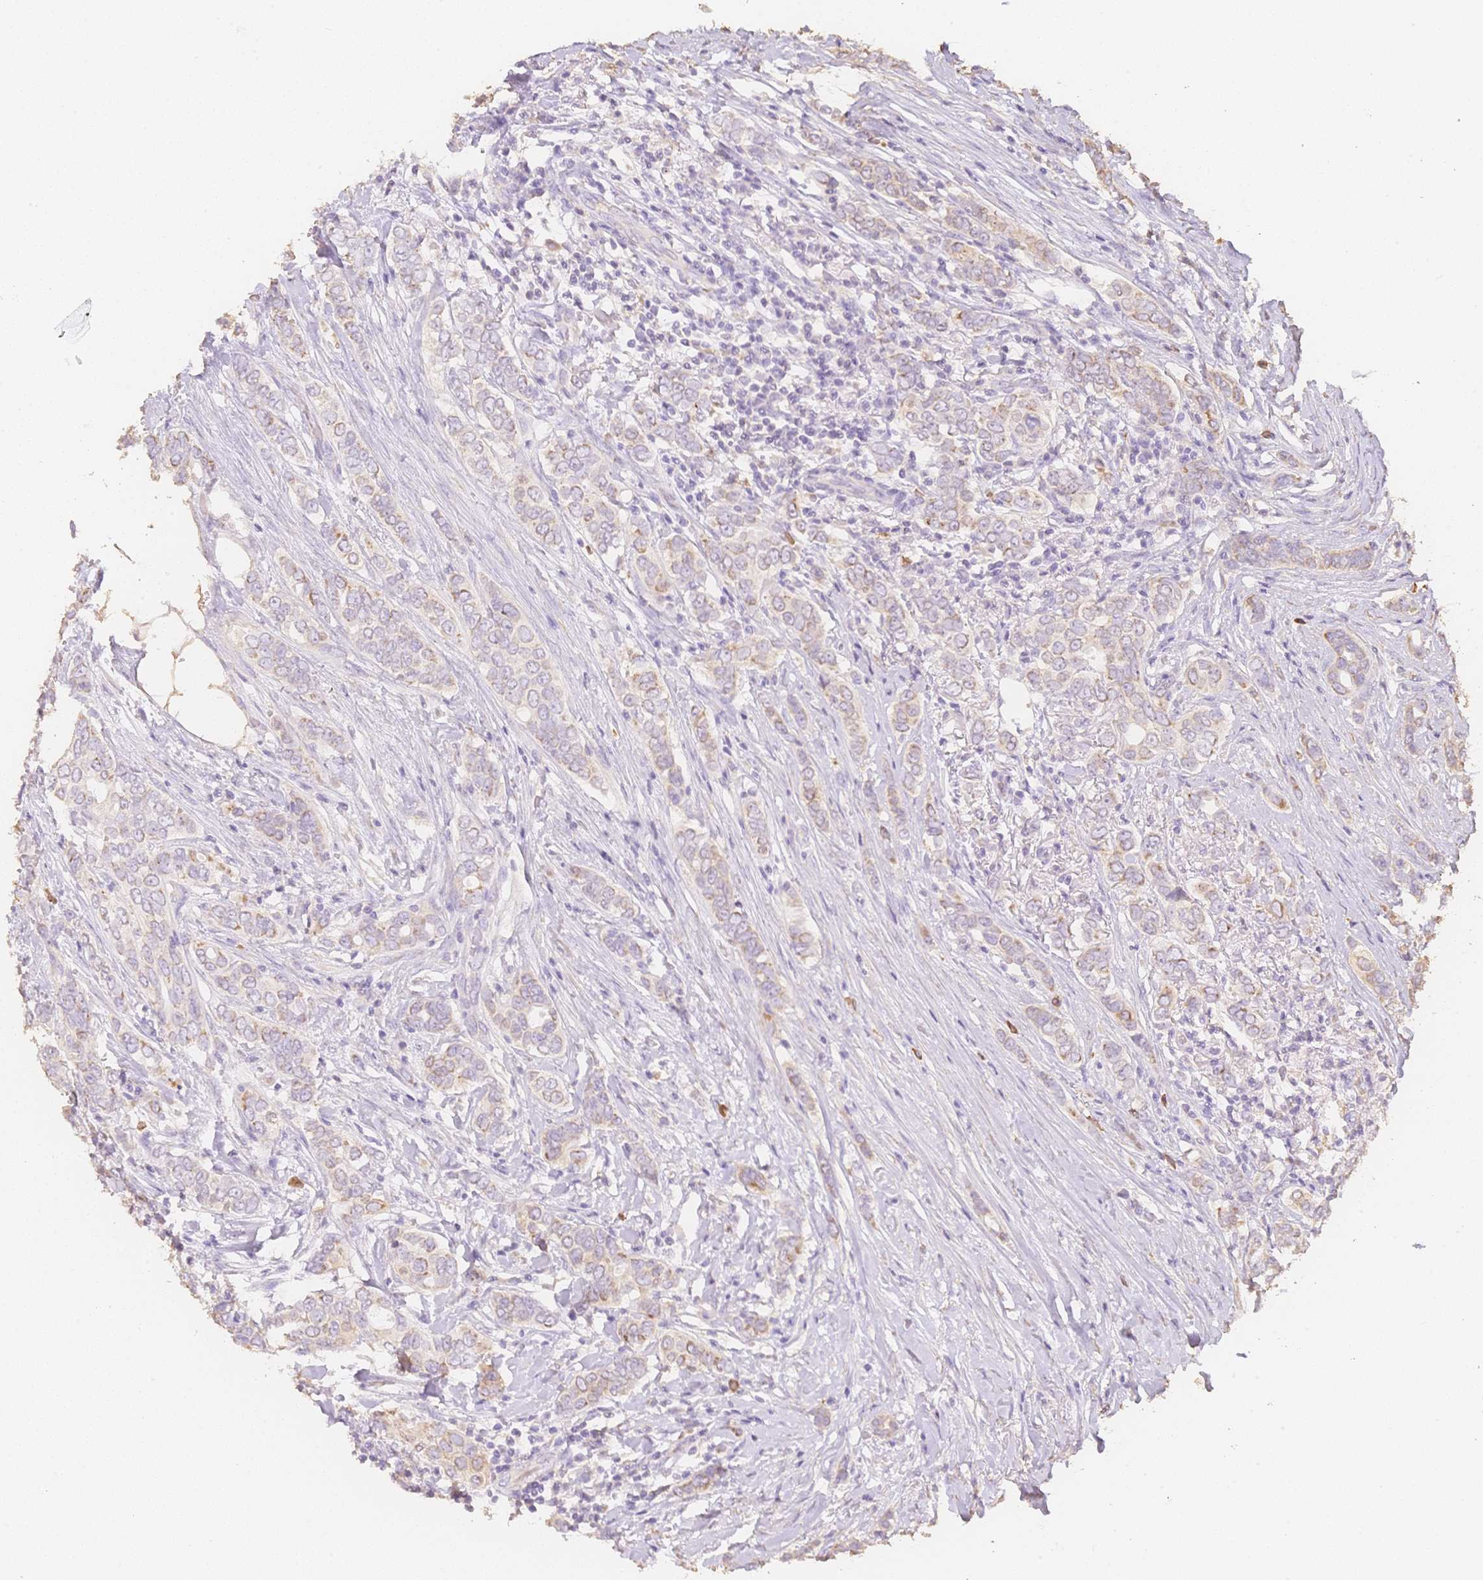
{"staining": {"intensity": "weak", "quantity": "25%-75%", "location": "cytoplasmic/membranous"}, "tissue": "breast cancer", "cell_type": "Tumor cells", "image_type": "cancer", "snomed": [{"axis": "morphology", "description": "Lobular carcinoma"}, {"axis": "topography", "description": "Breast"}], "caption": "This is a photomicrograph of immunohistochemistry (IHC) staining of breast cancer (lobular carcinoma), which shows weak positivity in the cytoplasmic/membranous of tumor cells.", "gene": "MBOAT7", "patient": {"sex": "female", "age": 51}}